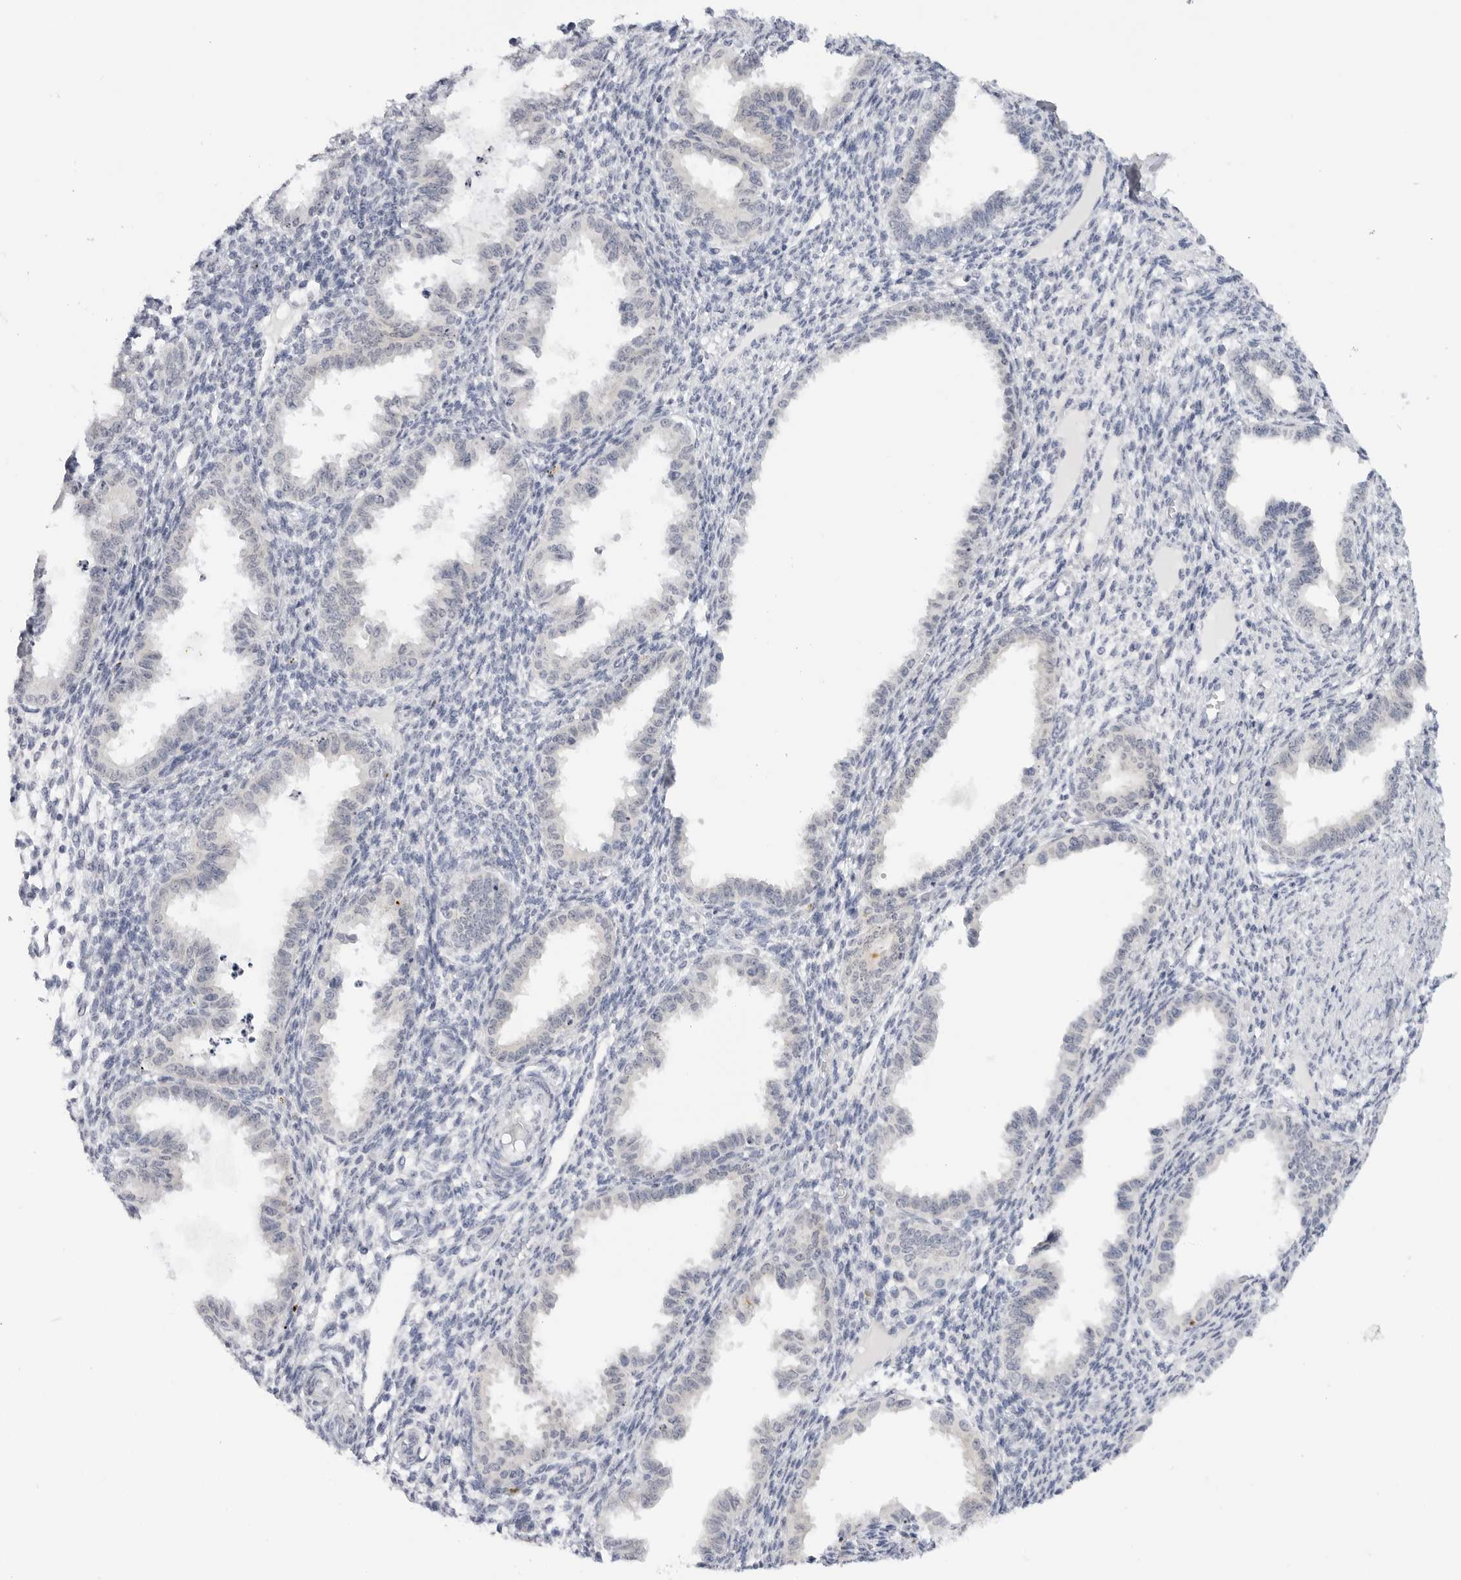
{"staining": {"intensity": "negative", "quantity": "none", "location": "none"}, "tissue": "endometrium", "cell_type": "Cells in endometrial stroma", "image_type": "normal", "snomed": [{"axis": "morphology", "description": "Normal tissue, NOS"}, {"axis": "topography", "description": "Endometrium"}], "caption": "The image demonstrates no significant expression in cells in endometrial stroma of endometrium.", "gene": "MAP2K5", "patient": {"sex": "female", "age": 33}}